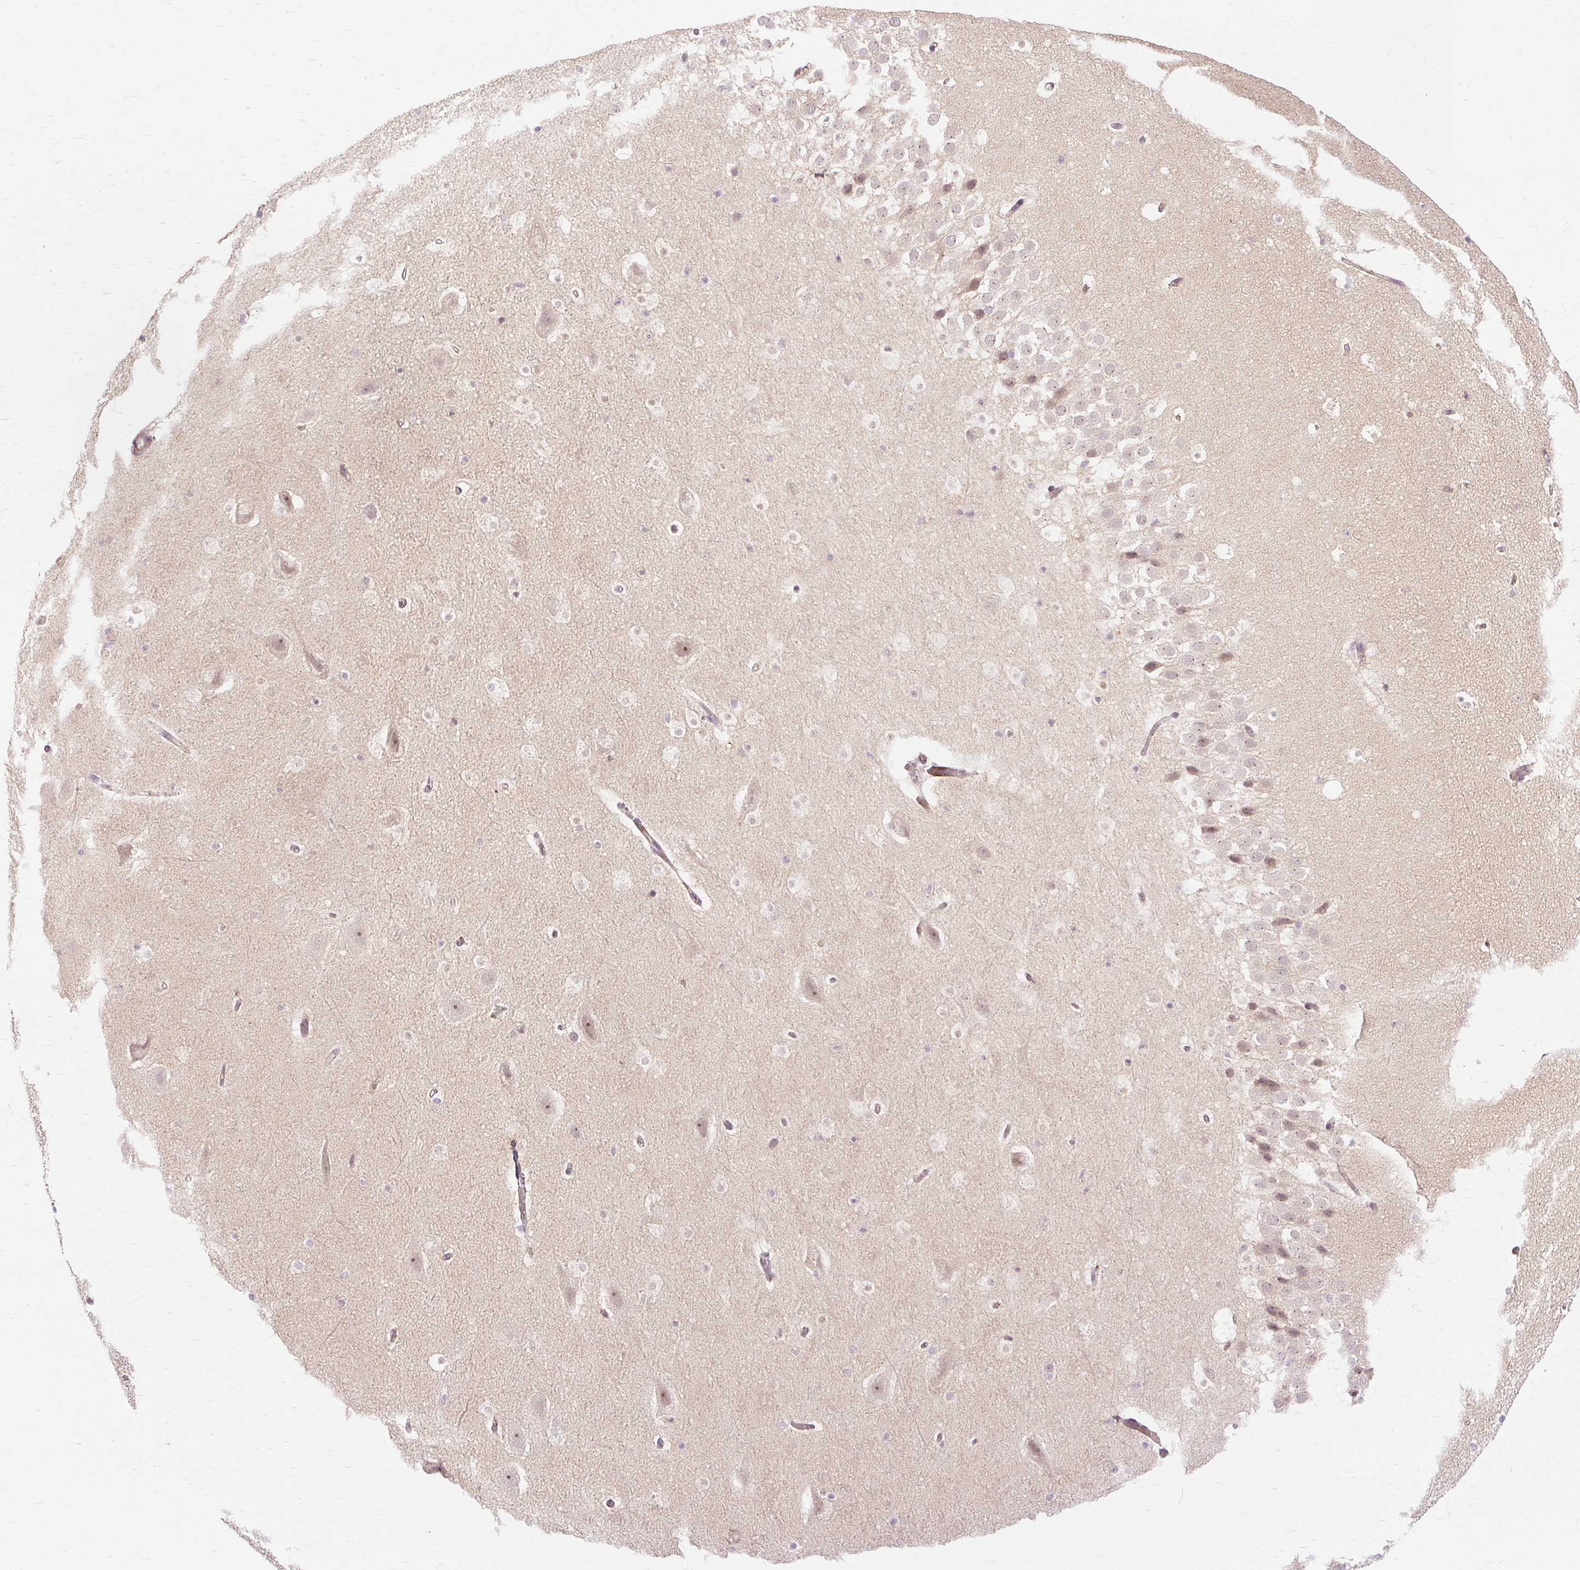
{"staining": {"intensity": "negative", "quantity": "none", "location": "none"}, "tissue": "hippocampus", "cell_type": "Glial cells", "image_type": "normal", "snomed": [{"axis": "morphology", "description": "Normal tissue, NOS"}, {"axis": "topography", "description": "Hippocampus"}], "caption": "This is a photomicrograph of immunohistochemistry (IHC) staining of normal hippocampus, which shows no staining in glial cells.", "gene": "MMACHC", "patient": {"sex": "male", "age": 37}}